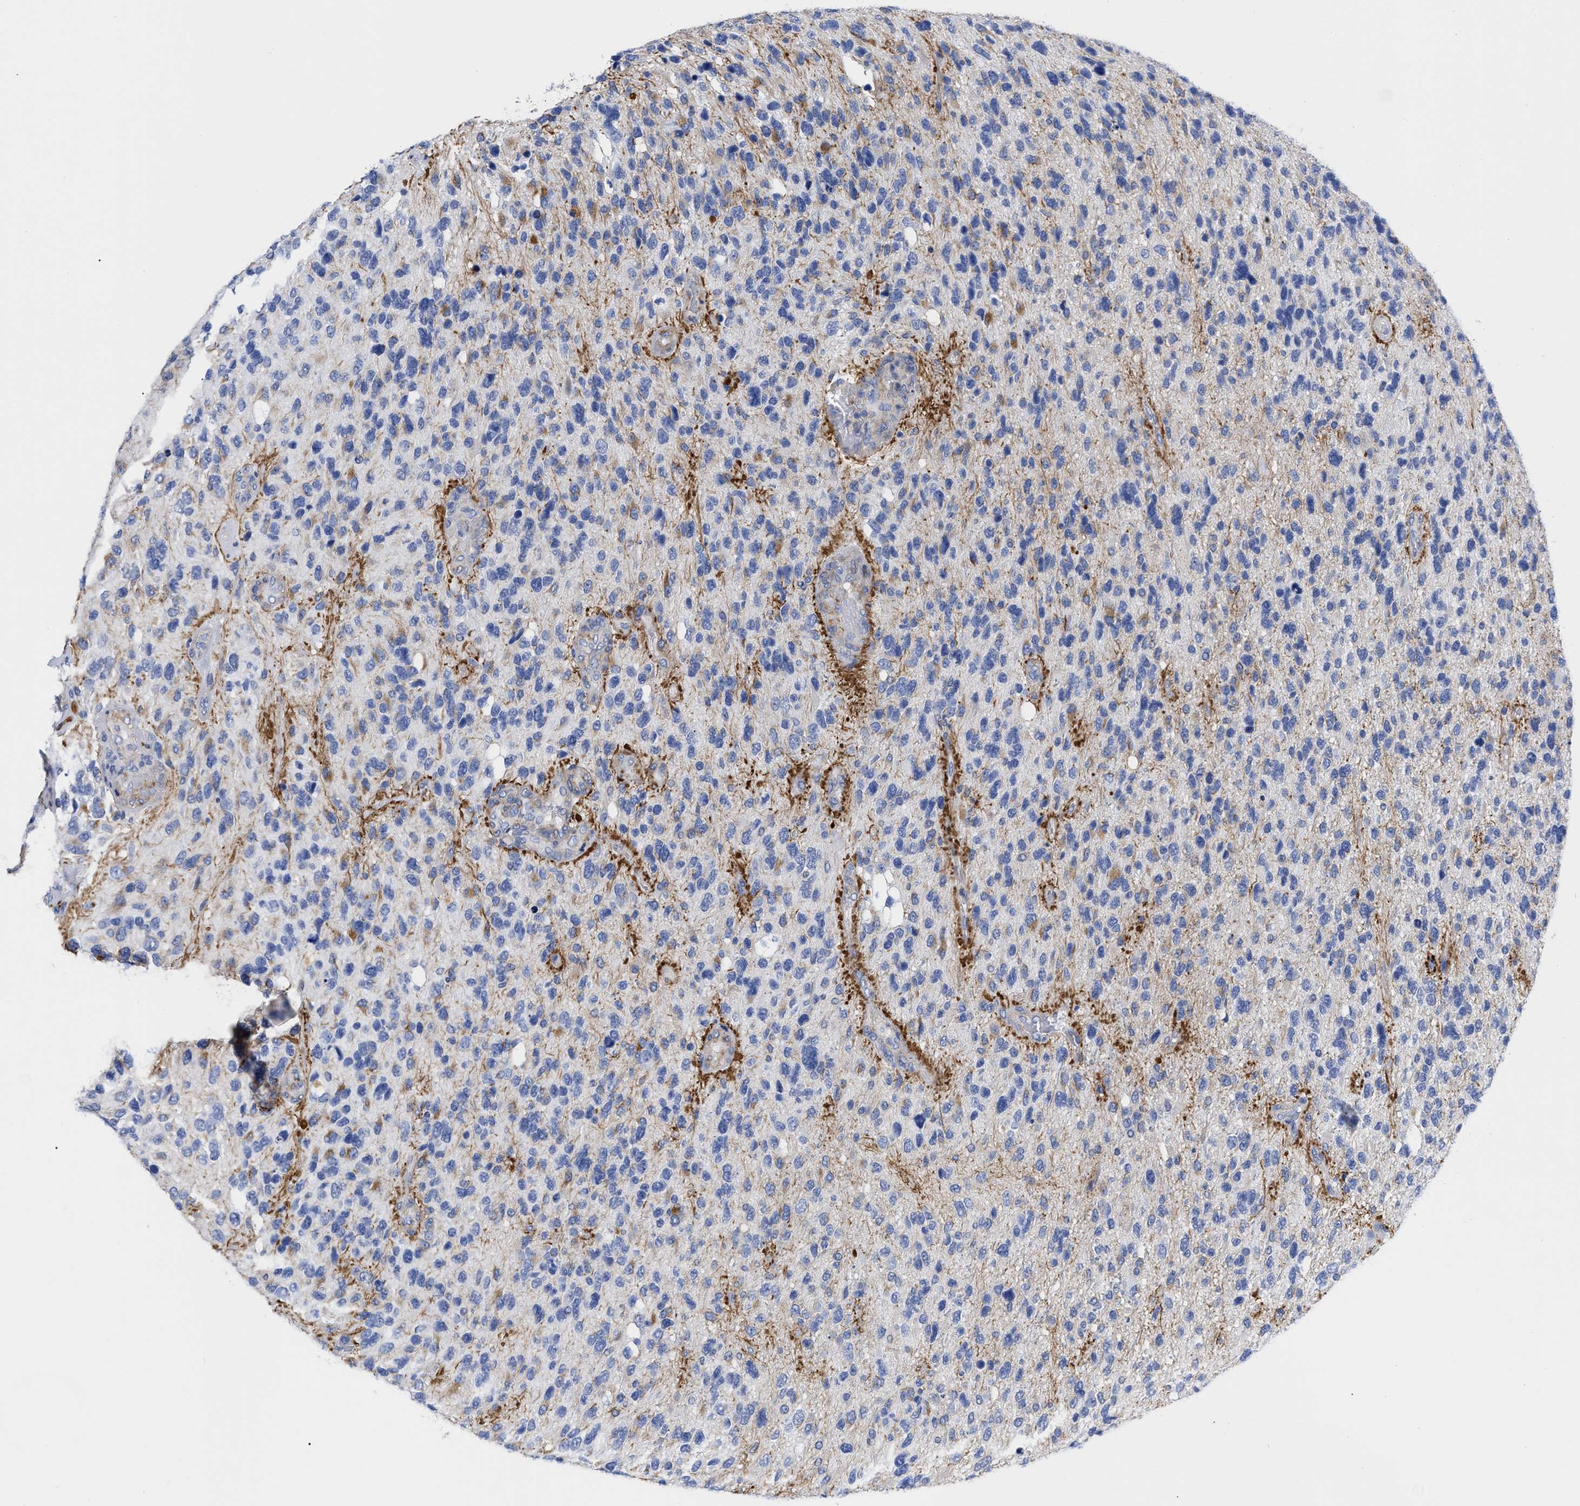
{"staining": {"intensity": "negative", "quantity": "none", "location": "none"}, "tissue": "glioma", "cell_type": "Tumor cells", "image_type": "cancer", "snomed": [{"axis": "morphology", "description": "Glioma, malignant, High grade"}, {"axis": "topography", "description": "Brain"}], "caption": "Tumor cells show no significant positivity in malignant high-grade glioma.", "gene": "IRAG2", "patient": {"sex": "female", "age": 58}}